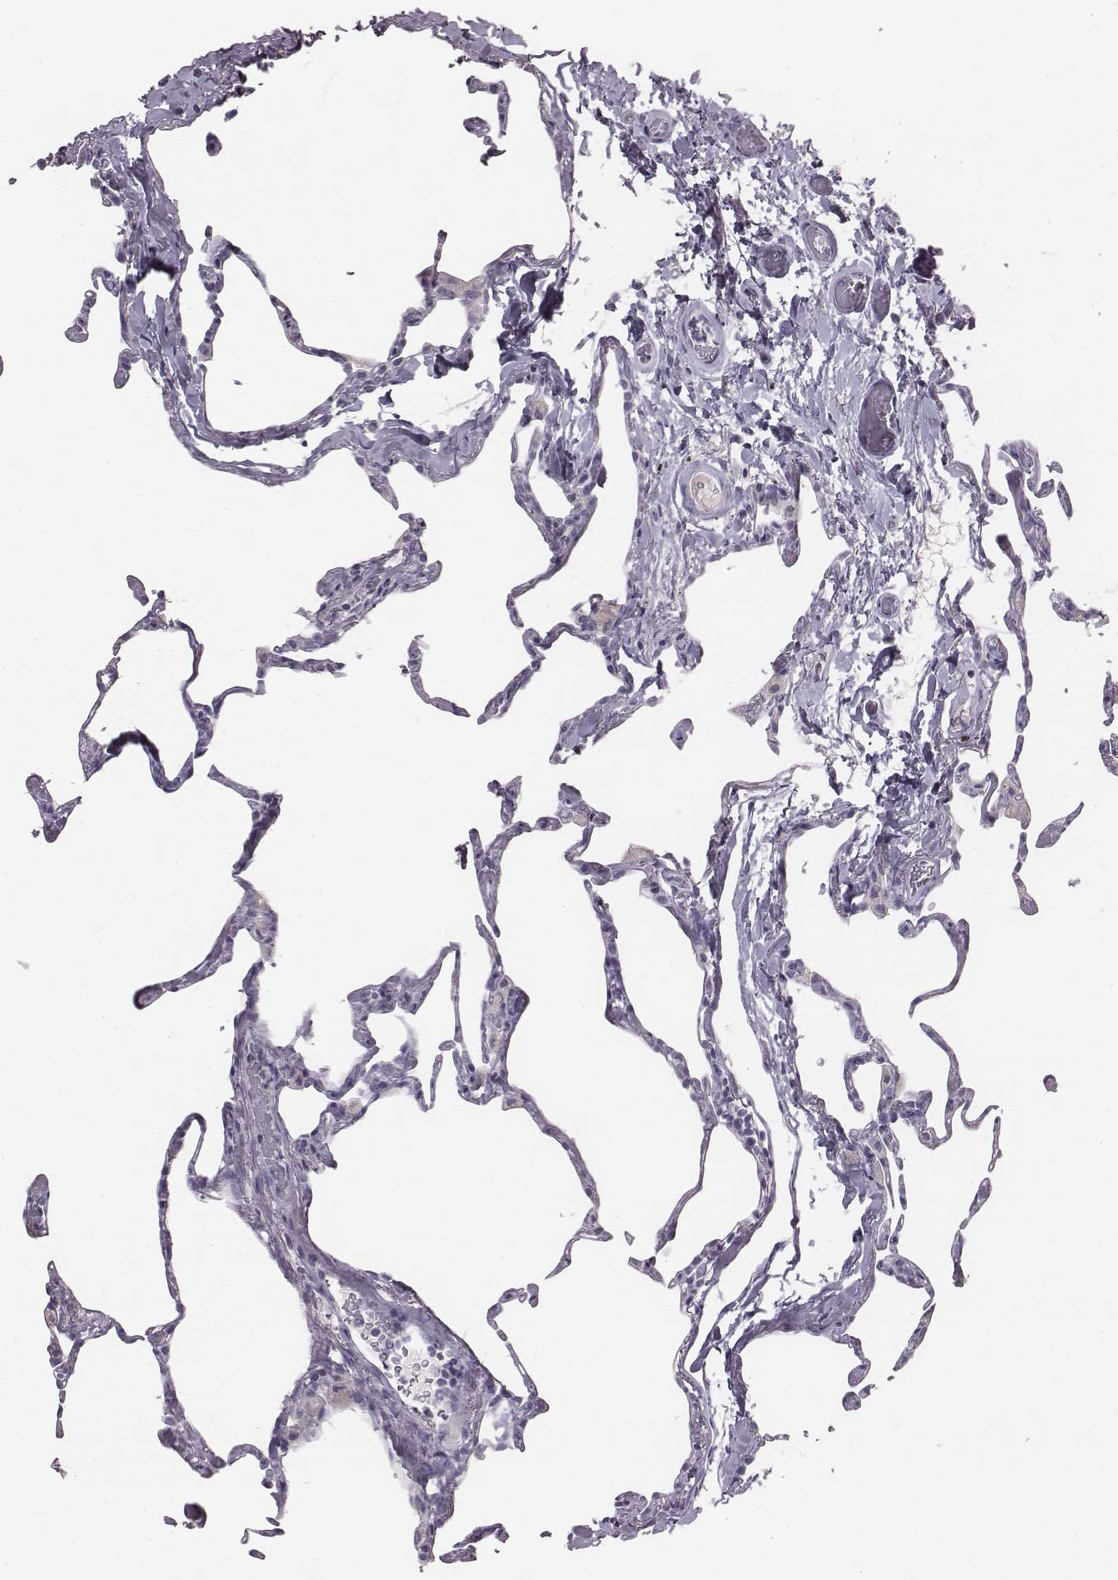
{"staining": {"intensity": "negative", "quantity": "none", "location": "none"}, "tissue": "lung", "cell_type": "Alveolar cells", "image_type": "normal", "snomed": [{"axis": "morphology", "description": "Normal tissue, NOS"}, {"axis": "topography", "description": "Lung"}], "caption": "Alveolar cells show no significant protein expression in benign lung. (Immunohistochemistry (ihc), brightfield microscopy, high magnification).", "gene": "ENSG00000284762", "patient": {"sex": "male", "age": 65}}